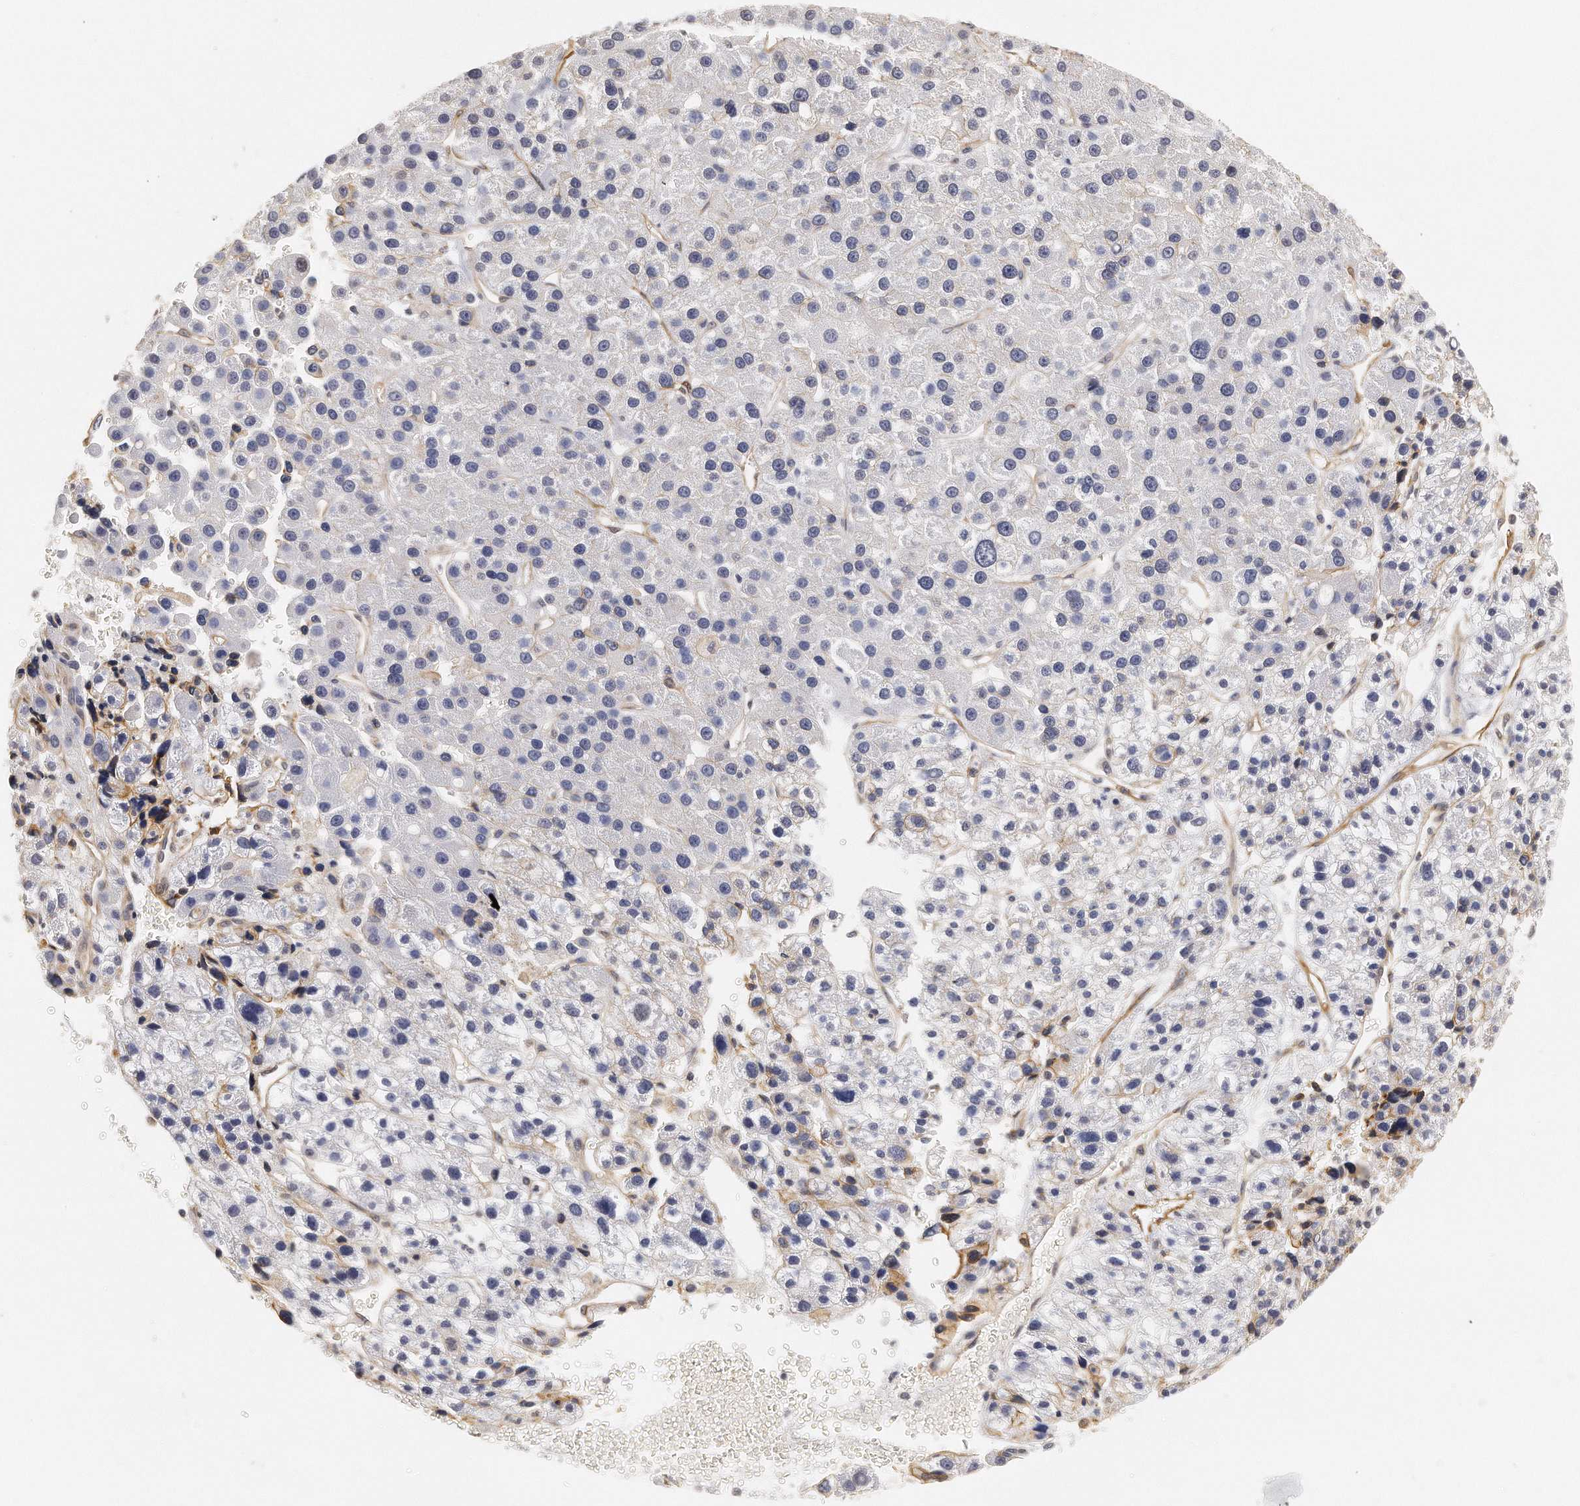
{"staining": {"intensity": "negative", "quantity": "none", "location": "none"}, "tissue": "liver cancer", "cell_type": "Tumor cells", "image_type": "cancer", "snomed": [{"axis": "morphology", "description": "Carcinoma, Hepatocellular, NOS"}, {"axis": "topography", "description": "Liver"}], "caption": "IHC of liver hepatocellular carcinoma shows no expression in tumor cells.", "gene": "CHST7", "patient": {"sex": "female", "age": 85}}